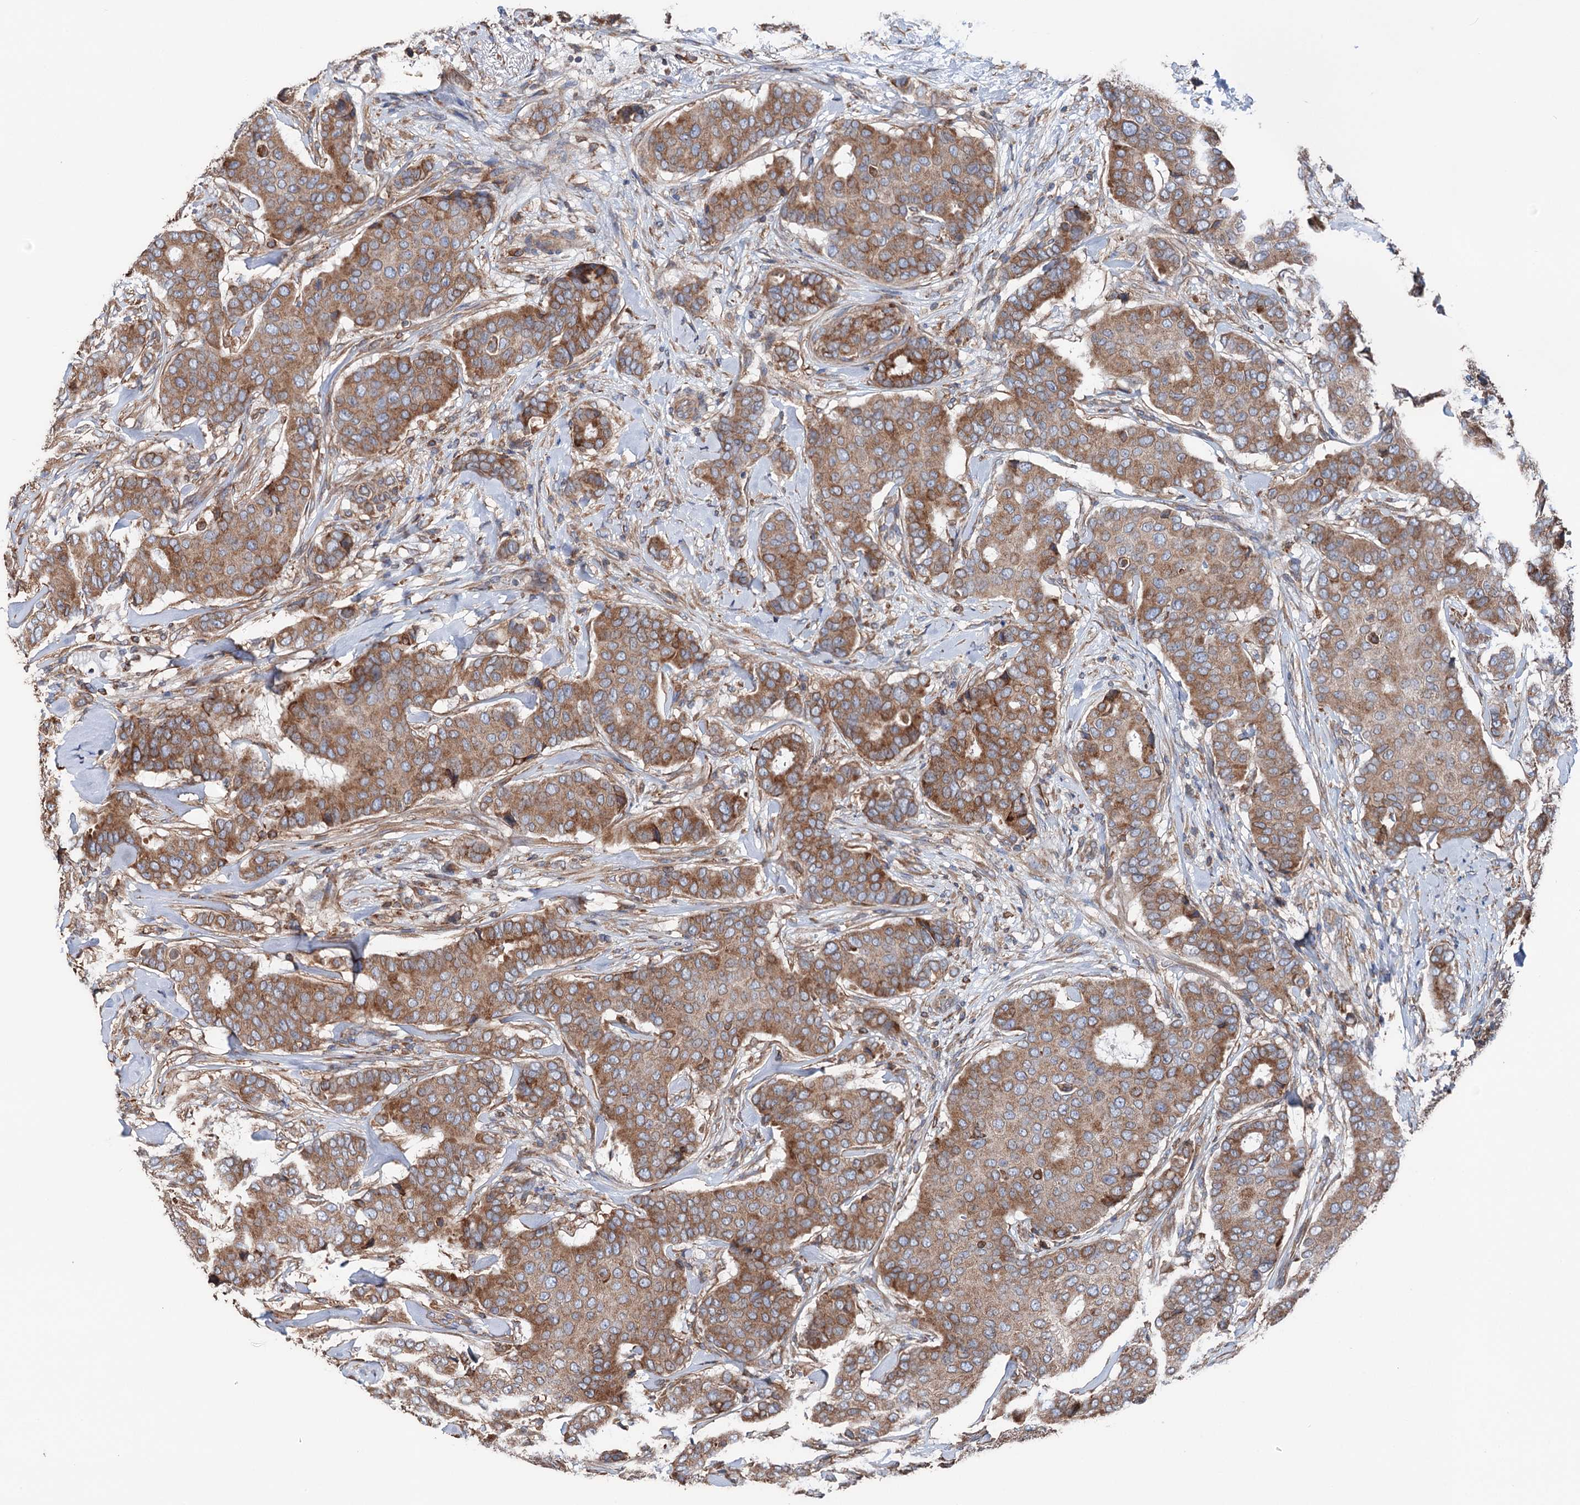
{"staining": {"intensity": "moderate", "quantity": ">75%", "location": "cytoplasmic/membranous"}, "tissue": "breast cancer", "cell_type": "Tumor cells", "image_type": "cancer", "snomed": [{"axis": "morphology", "description": "Duct carcinoma"}, {"axis": "topography", "description": "Breast"}], "caption": "This histopathology image displays immunohistochemistry staining of human breast intraductal carcinoma, with medium moderate cytoplasmic/membranous expression in approximately >75% of tumor cells.", "gene": "ERP29", "patient": {"sex": "female", "age": 75}}